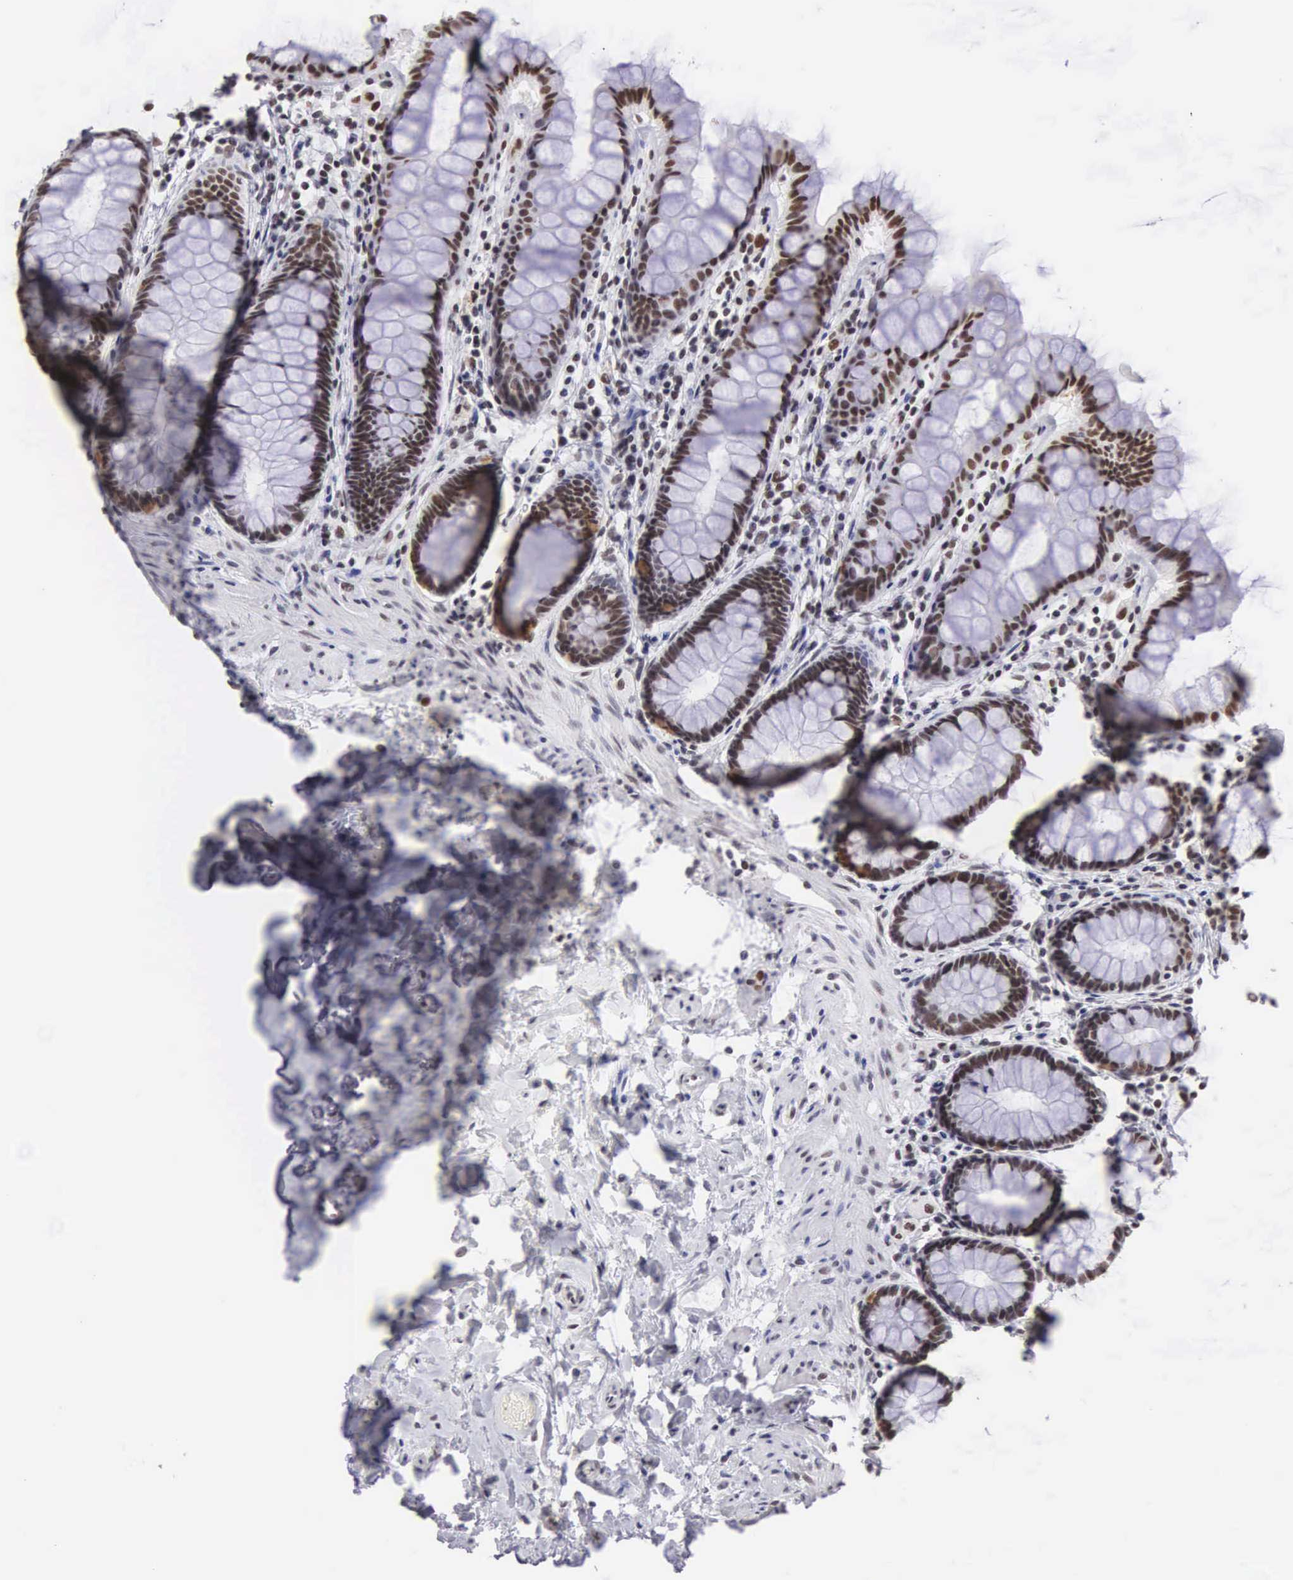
{"staining": {"intensity": "moderate", "quantity": ">75%", "location": "nuclear"}, "tissue": "rectum", "cell_type": "Glandular cells", "image_type": "normal", "snomed": [{"axis": "morphology", "description": "Normal tissue, NOS"}, {"axis": "topography", "description": "Rectum"}], "caption": "Rectum stained with a protein marker displays moderate staining in glandular cells.", "gene": "CSTF2", "patient": {"sex": "male", "age": 86}}